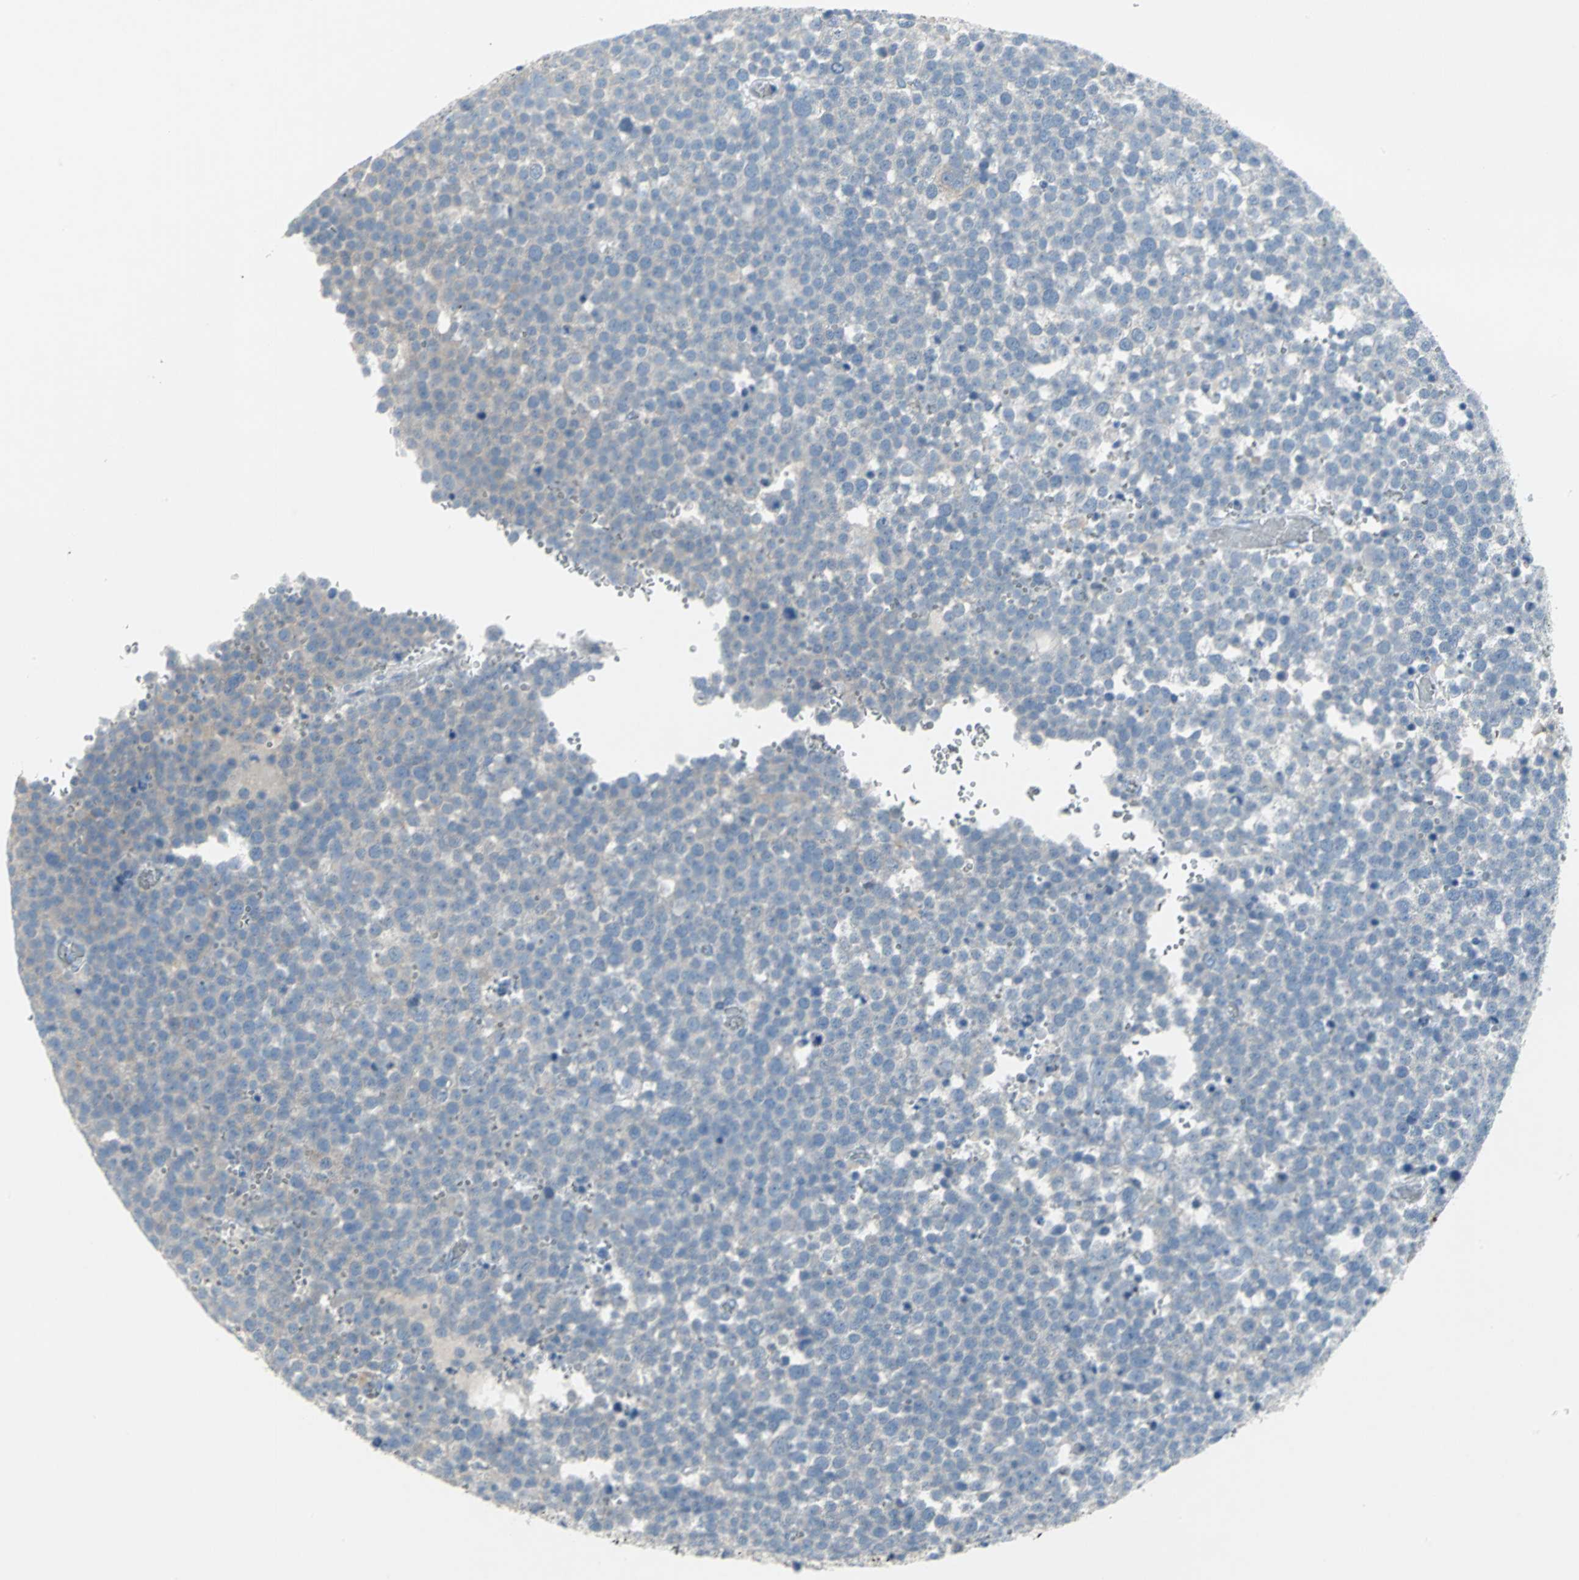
{"staining": {"intensity": "moderate", "quantity": "<25%", "location": "cytoplasmic/membranous"}, "tissue": "testis cancer", "cell_type": "Tumor cells", "image_type": "cancer", "snomed": [{"axis": "morphology", "description": "Seminoma, NOS"}, {"axis": "topography", "description": "Testis"}], "caption": "A brown stain labels moderate cytoplasmic/membranous staining of a protein in testis seminoma tumor cells.", "gene": "PTGDS", "patient": {"sex": "male", "age": 71}}